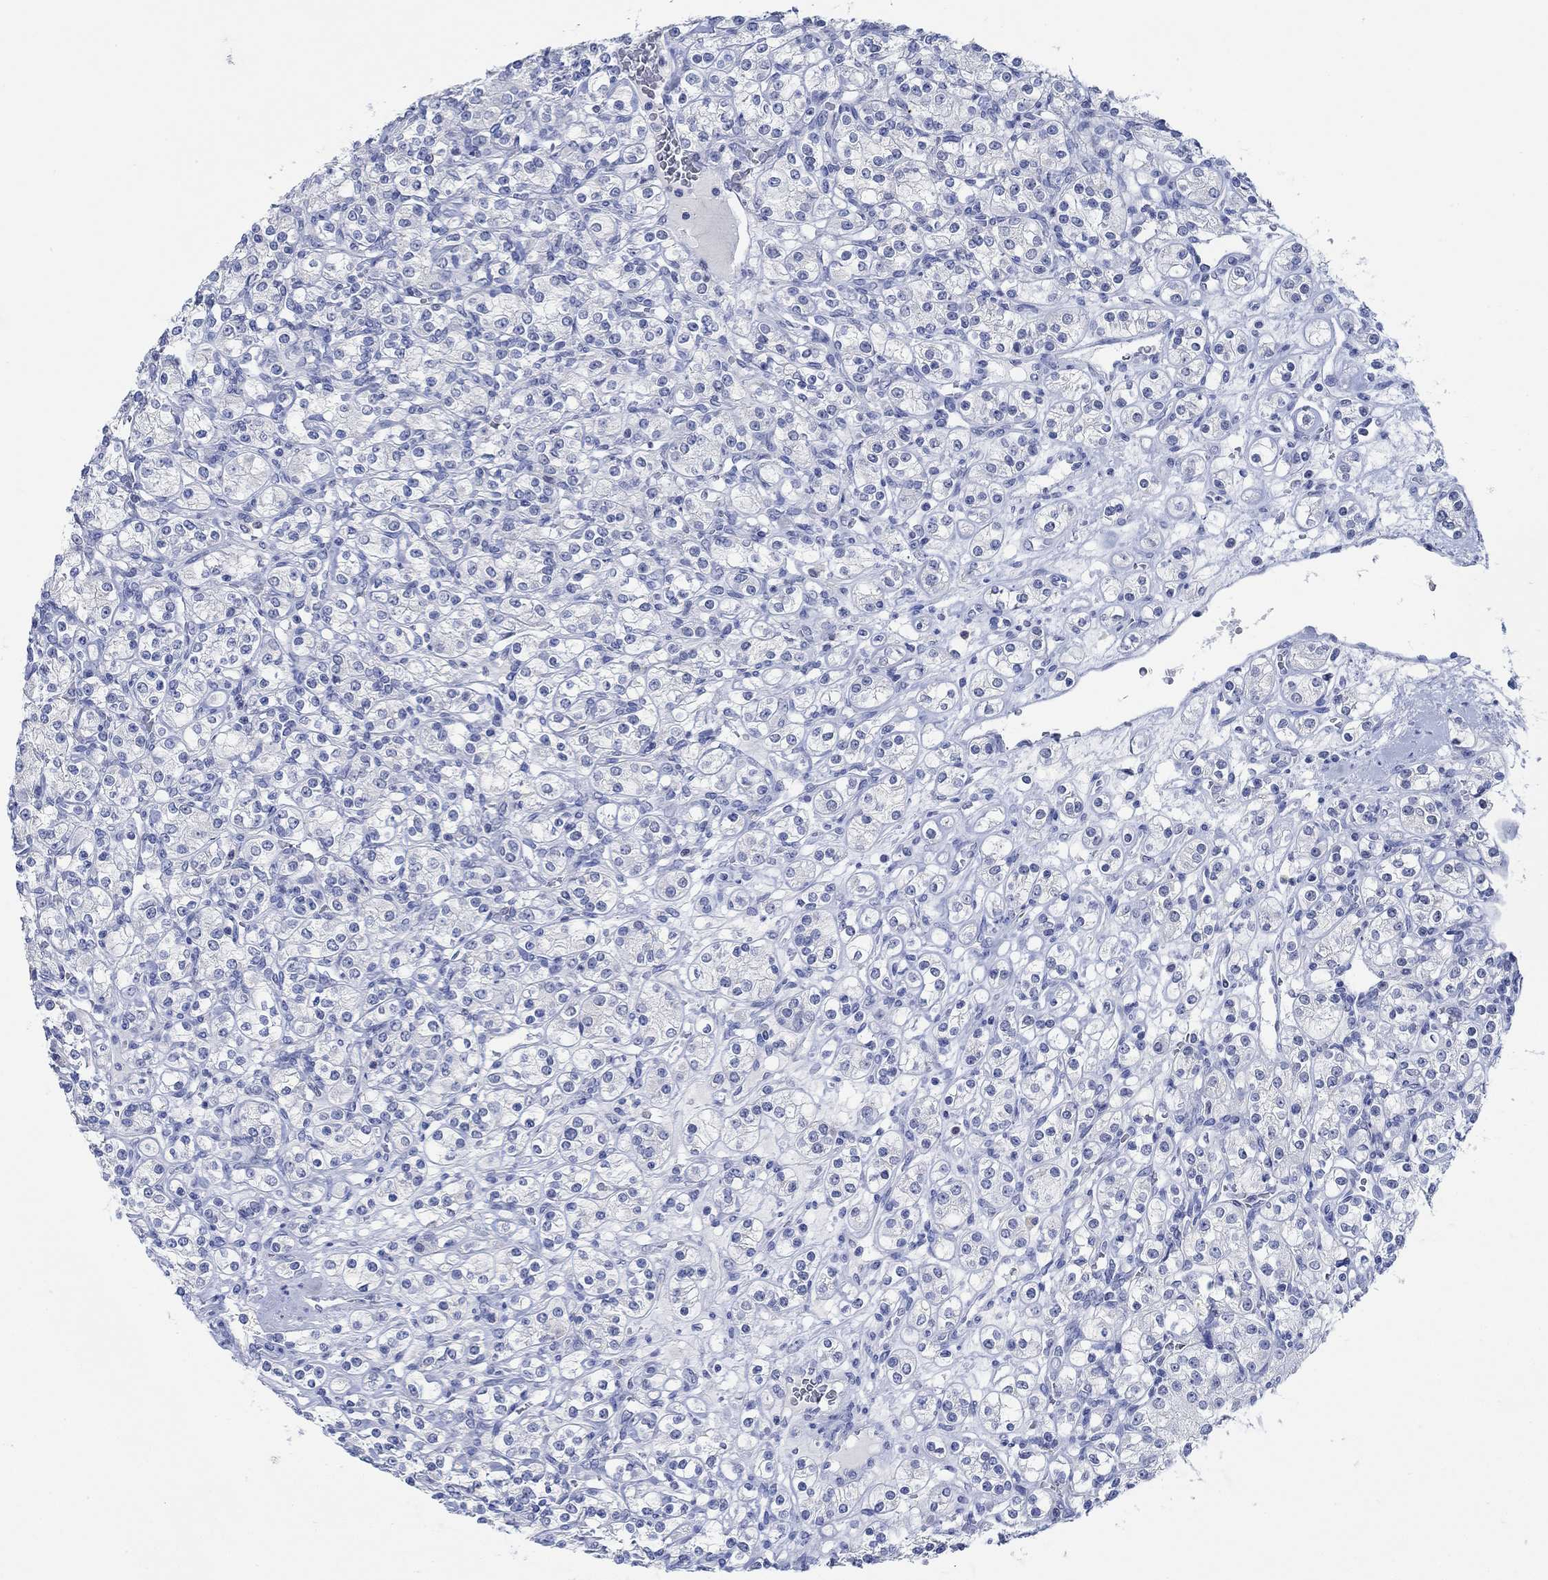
{"staining": {"intensity": "negative", "quantity": "none", "location": "none"}, "tissue": "renal cancer", "cell_type": "Tumor cells", "image_type": "cancer", "snomed": [{"axis": "morphology", "description": "Adenocarcinoma, NOS"}, {"axis": "topography", "description": "Kidney"}], "caption": "Tumor cells are negative for protein expression in human renal cancer (adenocarcinoma). (Brightfield microscopy of DAB IHC at high magnification).", "gene": "PPP1R17", "patient": {"sex": "male", "age": 77}}